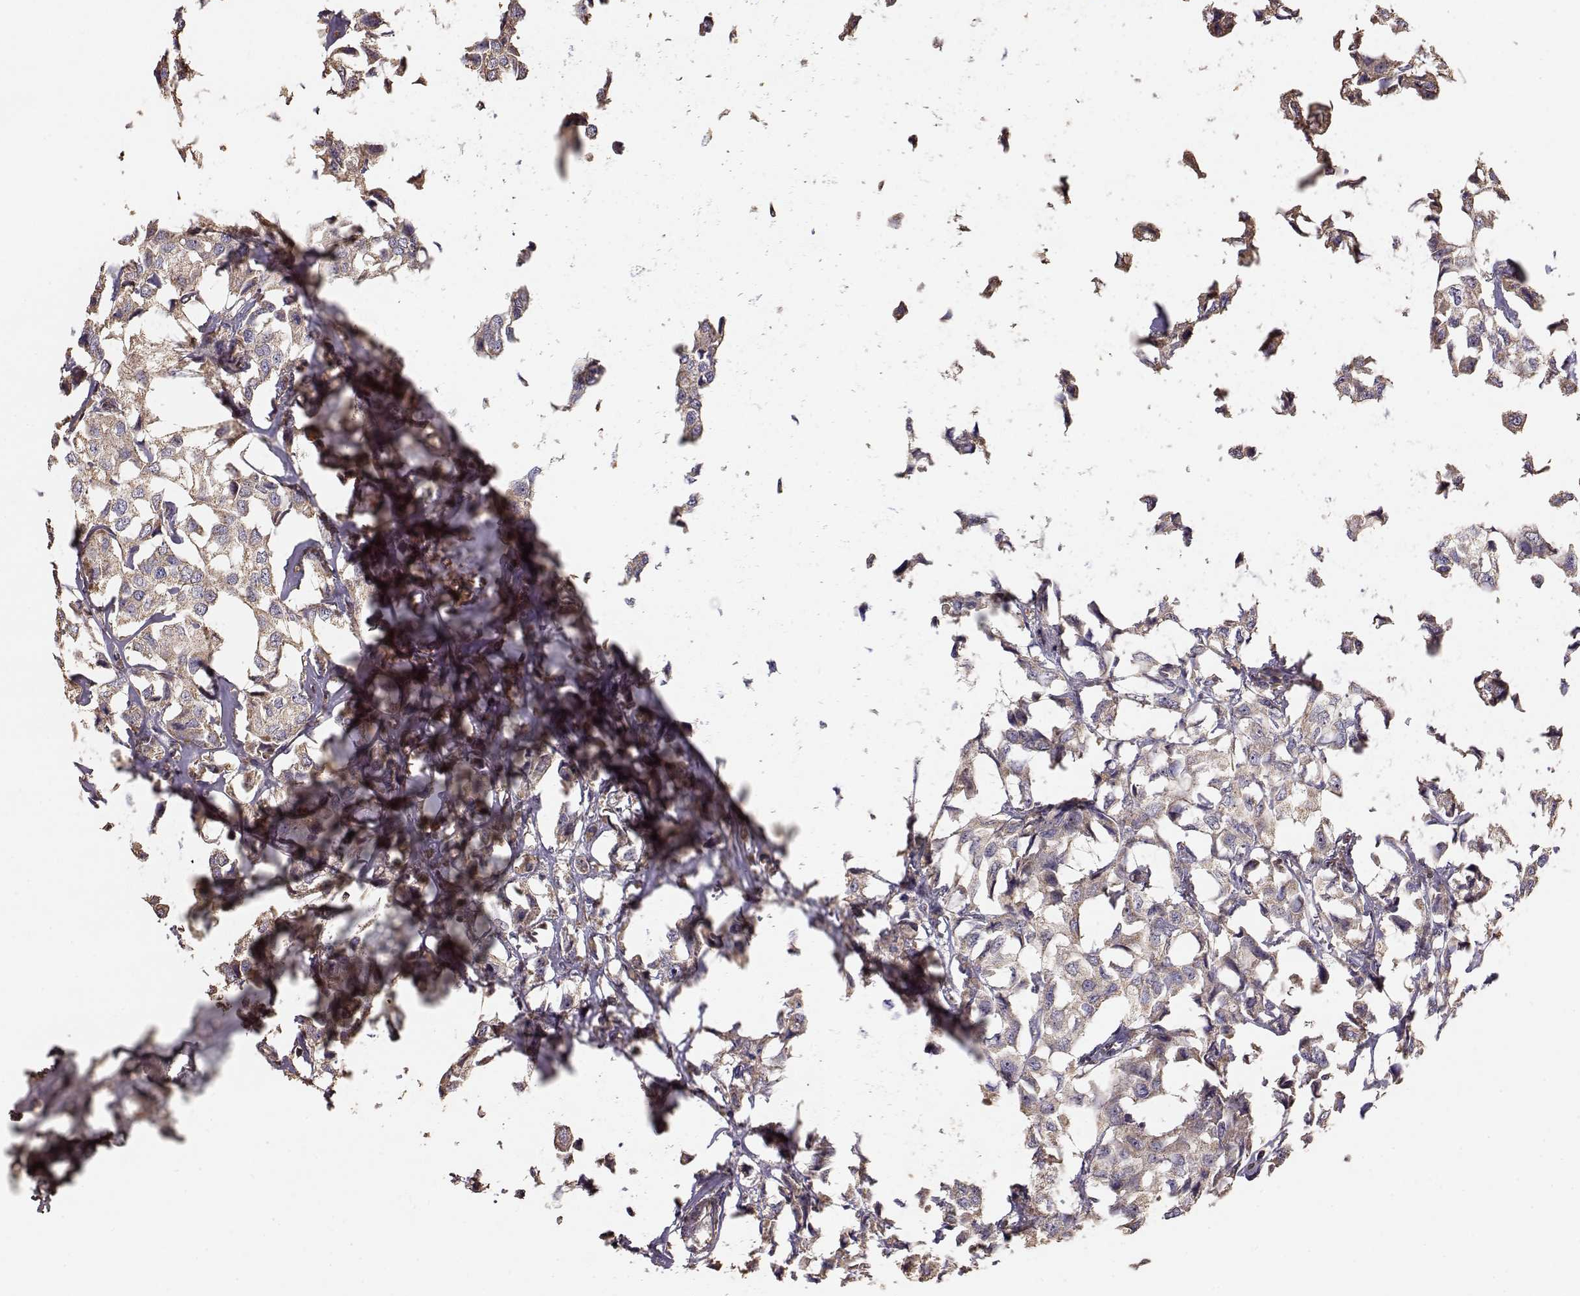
{"staining": {"intensity": "weak", "quantity": ">75%", "location": "cytoplasmic/membranous"}, "tissue": "breast cancer", "cell_type": "Tumor cells", "image_type": "cancer", "snomed": [{"axis": "morphology", "description": "Duct carcinoma"}, {"axis": "topography", "description": "Breast"}], "caption": "Protein analysis of breast intraductal carcinoma tissue exhibits weak cytoplasmic/membranous expression in about >75% of tumor cells. The staining is performed using DAB (3,3'-diaminobenzidine) brown chromogen to label protein expression. The nuclei are counter-stained blue using hematoxylin.", "gene": "TARS3", "patient": {"sex": "female", "age": 80}}